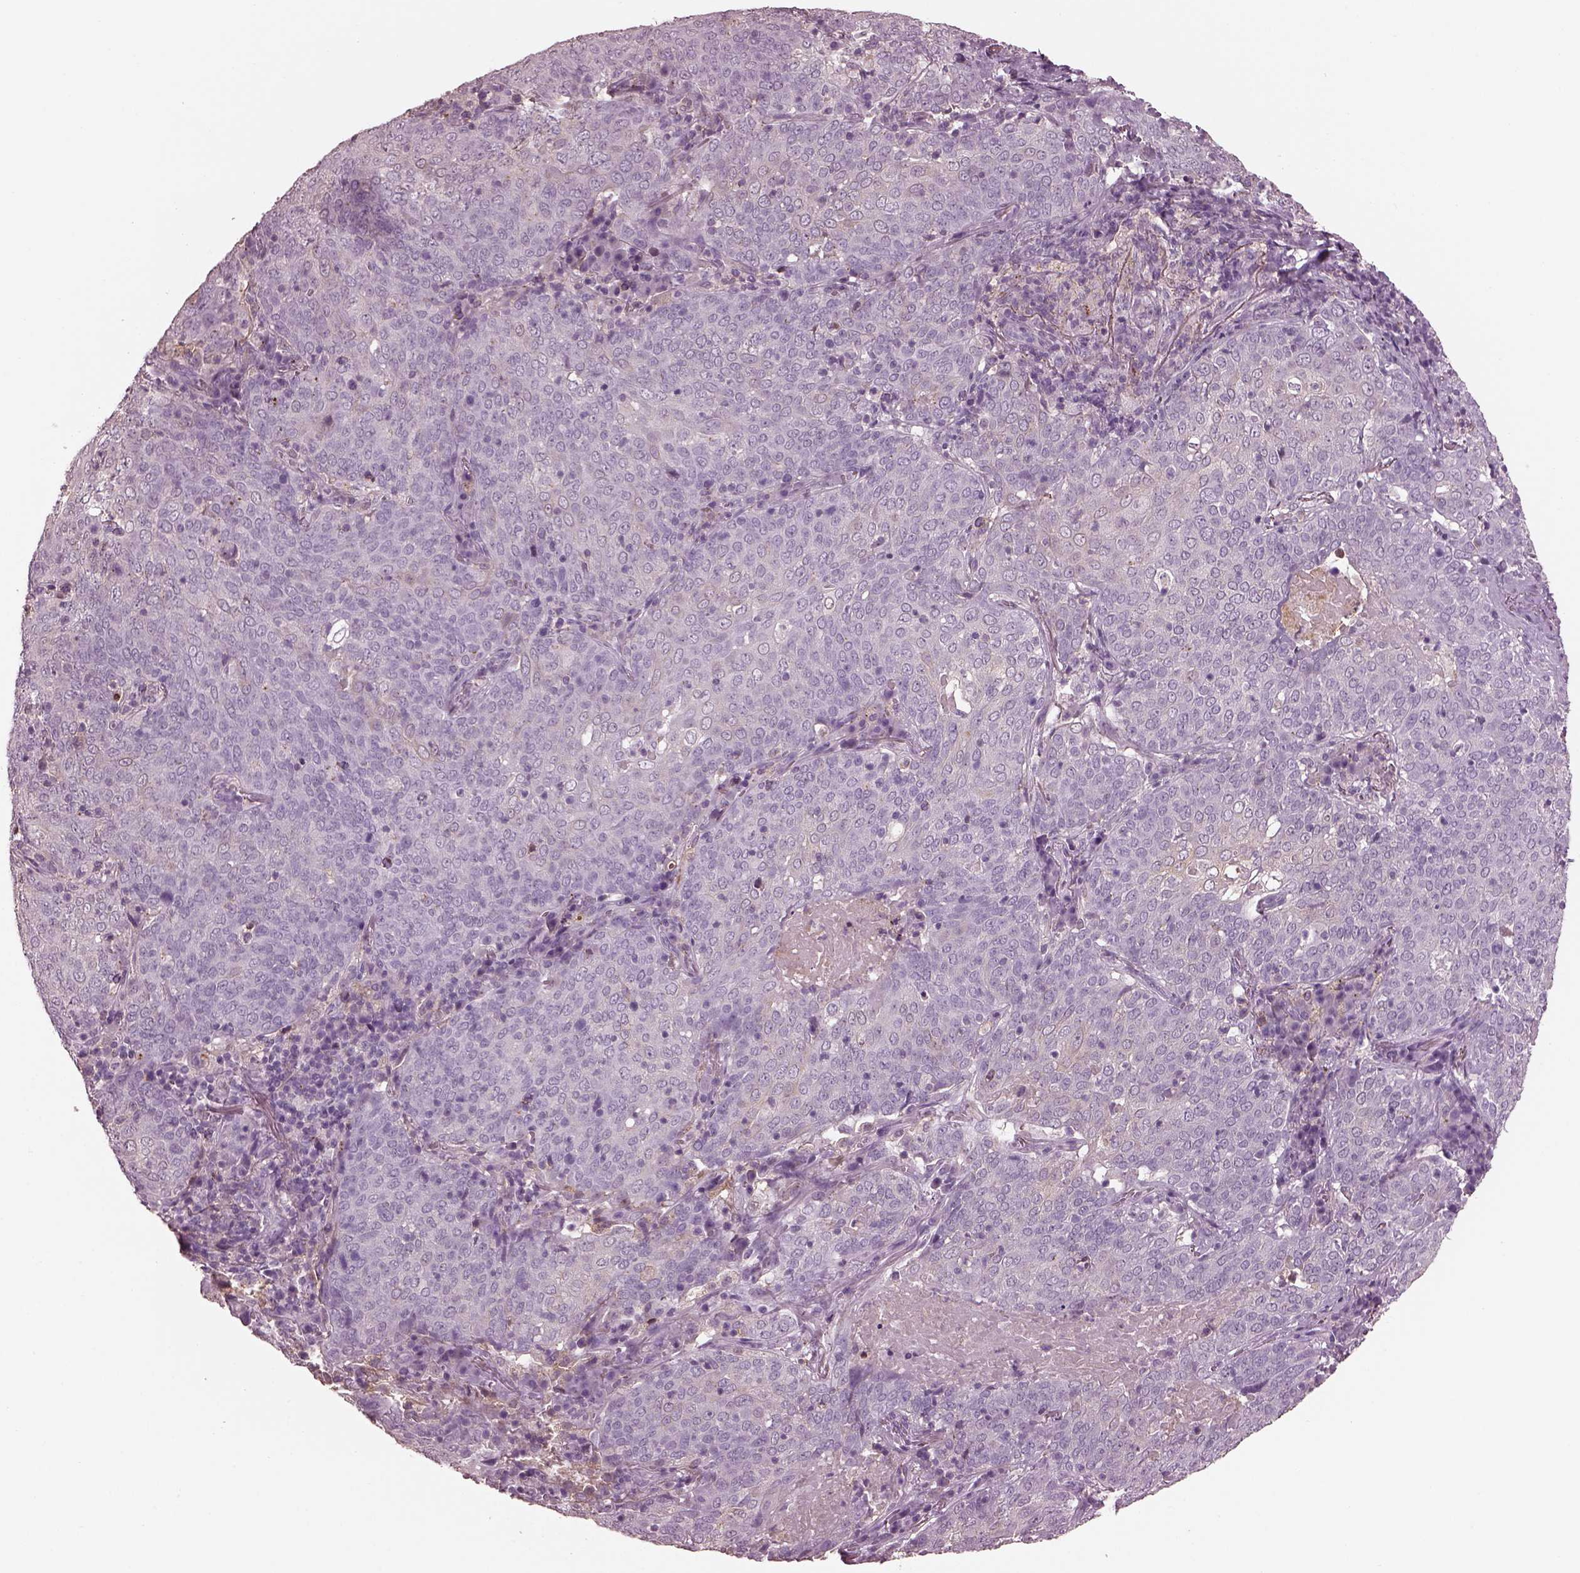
{"staining": {"intensity": "negative", "quantity": "none", "location": "none"}, "tissue": "lung cancer", "cell_type": "Tumor cells", "image_type": "cancer", "snomed": [{"axis": "morphology", "description": "Squamous cell carcinoma, NOS"}, {"axis": "topography", "description": "Lung"}], "caption": "High power microscopy histopathology image of an immunohistochemistry (IHC) image of lung cancer (squamous cell carcinoma), revealing no significant expression in tumor cells.", "gene": "SRI", "patient": {"sex": "male", "age": 82}}